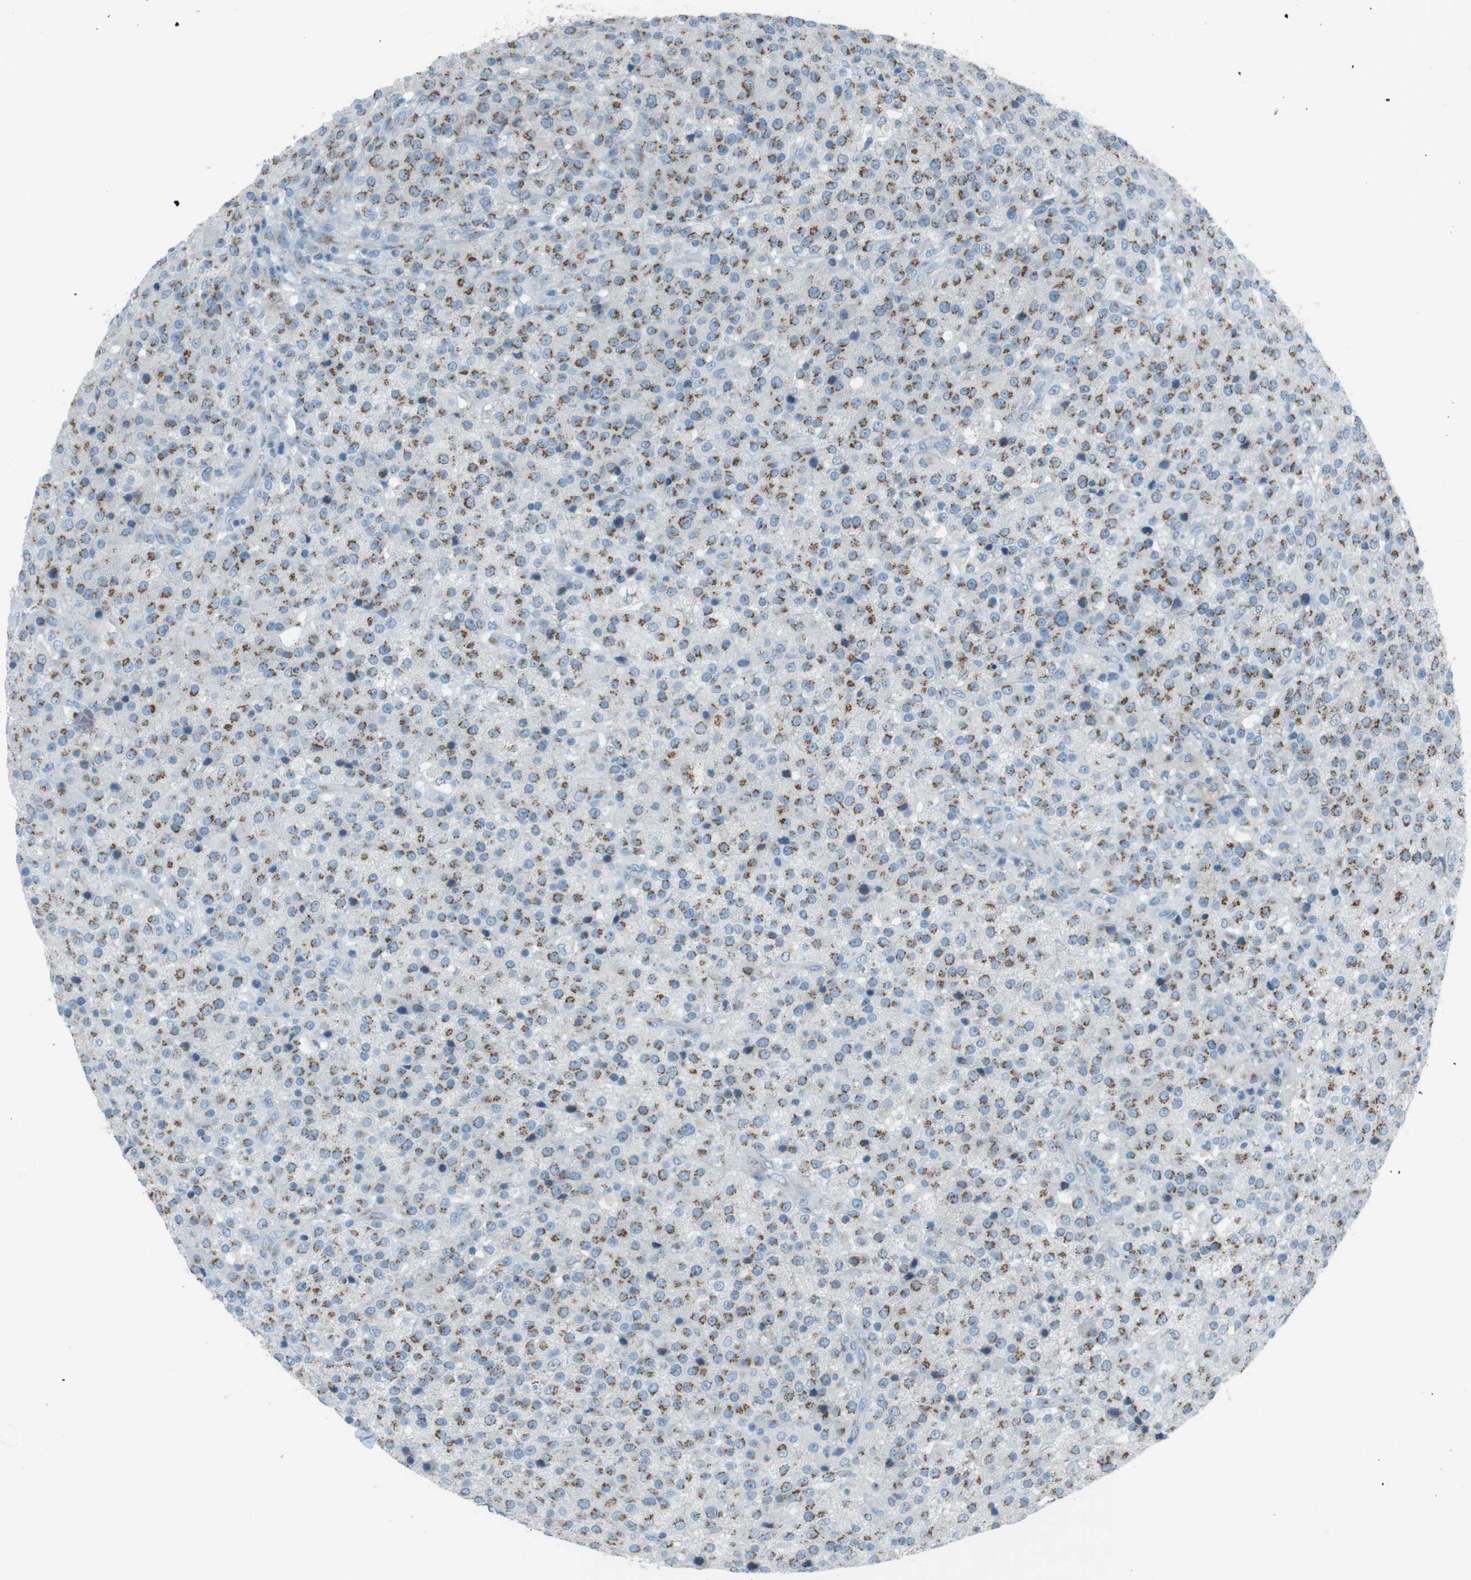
{"staining": {"intensity": "moderate", "quantity": "25%-75%", "location": "cytoplasmic/membranous"}, "tissue": "testis cancer", "cell_type": "Tumor cells", "image_type": "cancer", "snomed": [{"axis": "morphology", "description": "Seminoma, NOS"}, {"axis": "topography", "description": "Testis"}], "caption": "Tumor cells reveal moderate cytoplasmic/membranous staining in approximately 25%-75% of cells in testis cancer (seminoma).", "gene": "TXNDC15", "patient": {"sex": "male", "age": 59}}